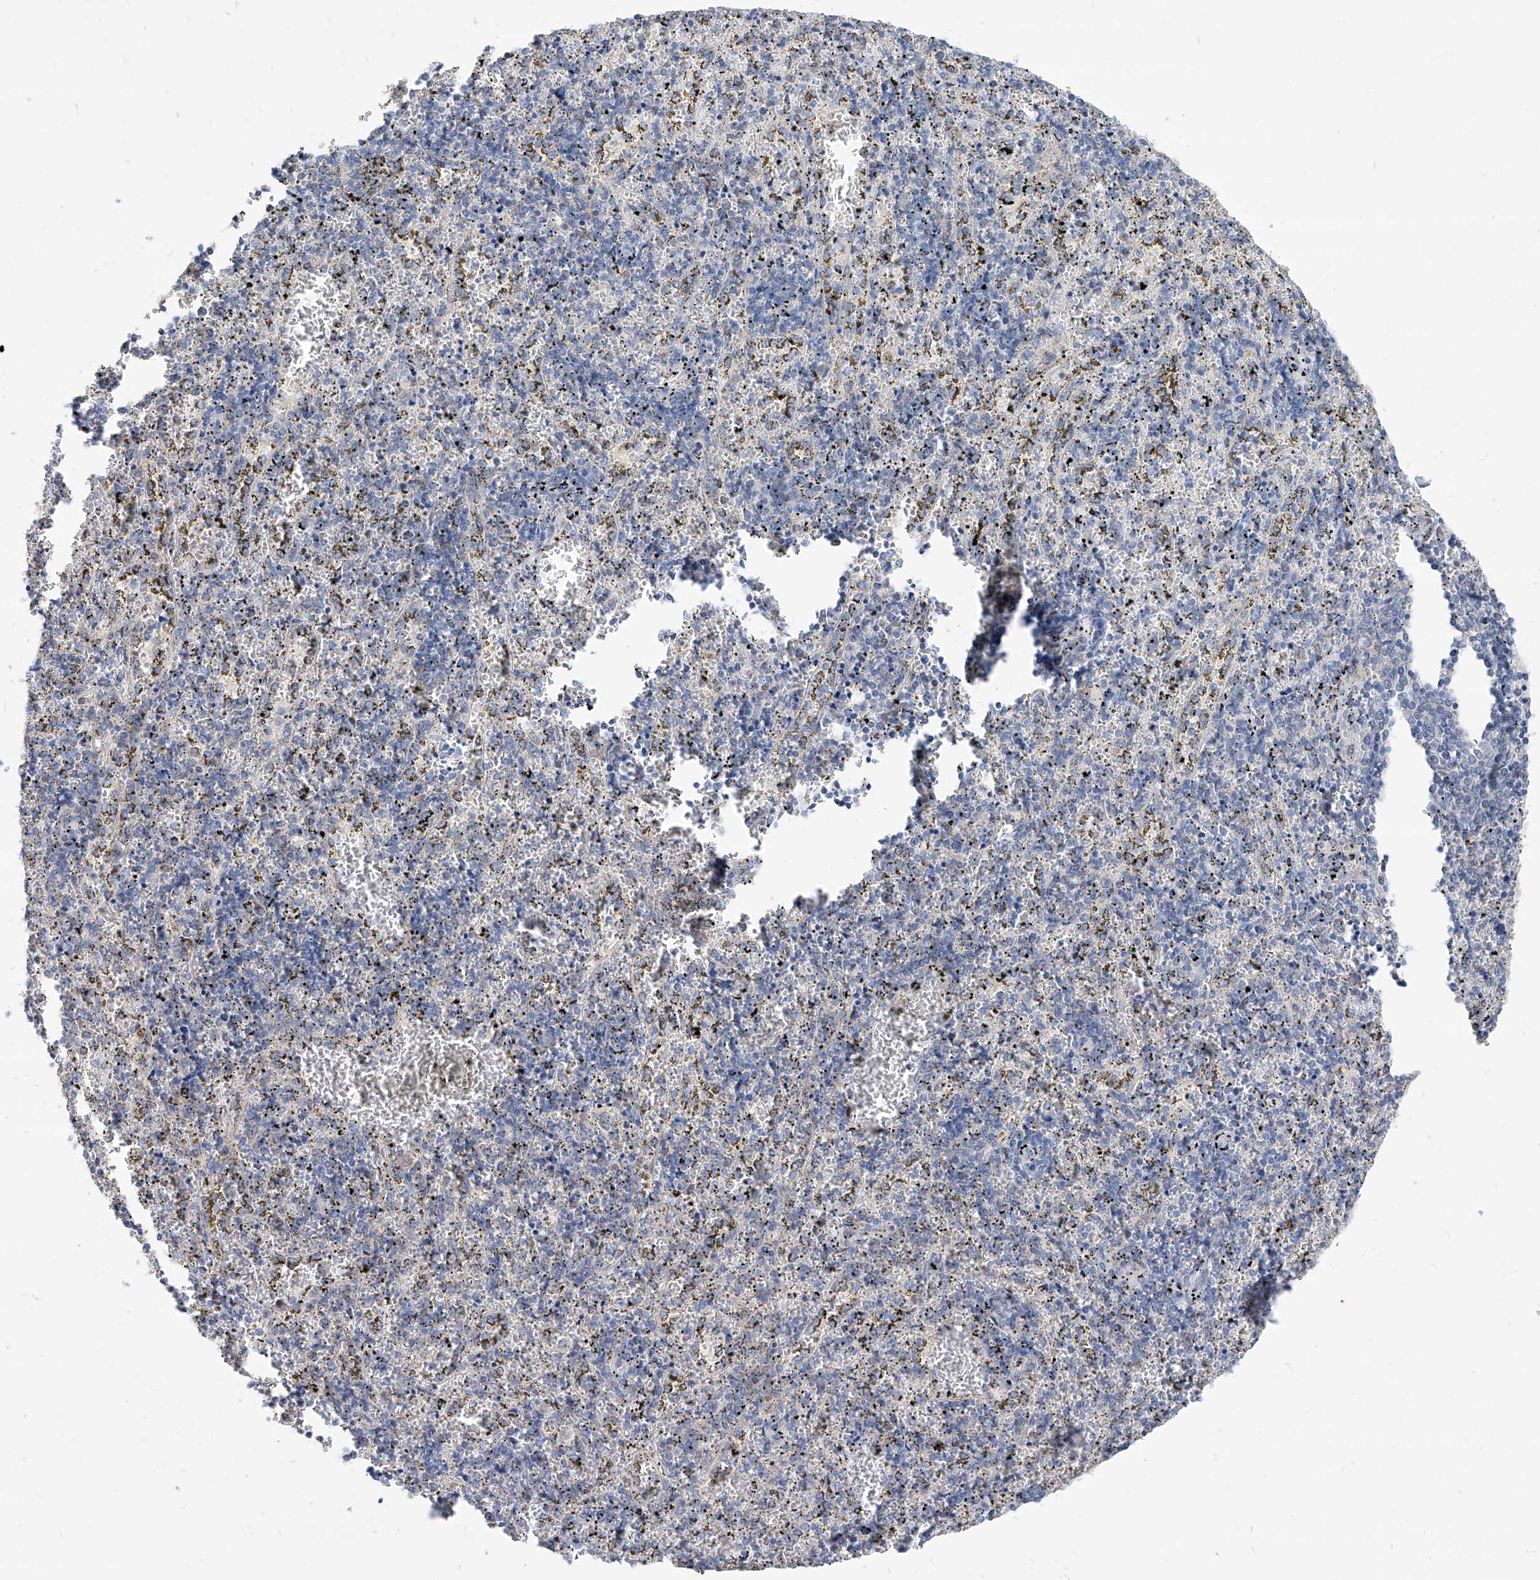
{"staining": {"intensity": "negative", "quantity": "none", "location": "none"}, "tissue": "spleen", "cell_type": "Cells in red pulp", "image_type": "normal", "snomed": [{"axis": "morphology", "description": "Normal tissue, NOS"}, {"axis": "topography", "description": "Spleen"}], "caption": "The immunohistochemistry micrograph has no significant positivity in cells in red pulp of spleen.", "gene": "AGPS", "patient": {"sex": "male", "age": 11}}